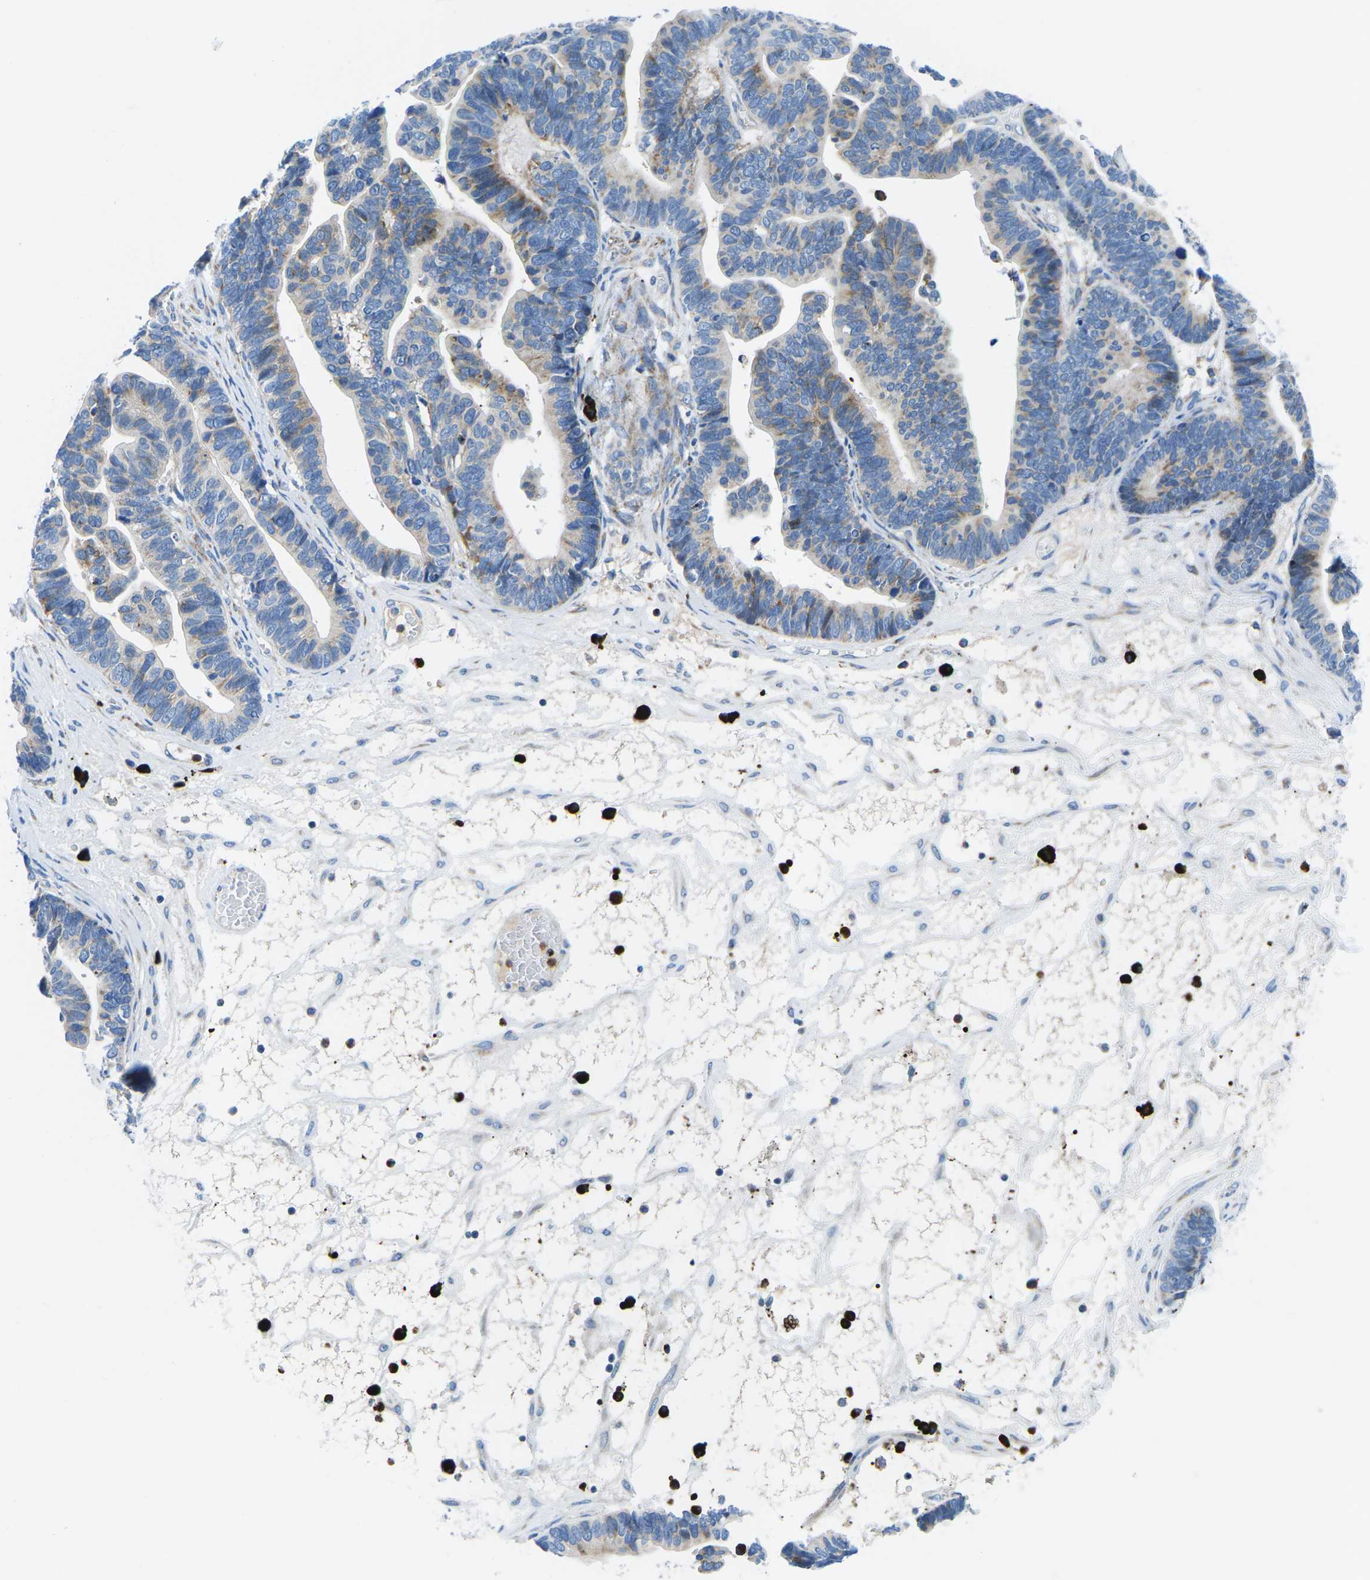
{"staining": {"intensity": "weak", "quantity": ">75%", "location": "cytoplasmic/membranous"}, "tissue": "ovarian cancer", "cell_type": "Tumor cells", "image_type": "cancer", "snomed": [{"axis": "morphology", "description": "Cystadenocarcinoma, serous, NOS"}, {"axis": "topography", "description": "Ovary"}], "caption": "This micrograph shows serous cystadenocarcinoma (ovarian) stained with immunohistochemistry to label a protein in brown. The cytoplasmic/membranous of tumor cells show weak positivity for the protein. Nuclei are counter-stained blue.", "gene": "MC4R", "patient": {"sex": "female", "age": 56}}